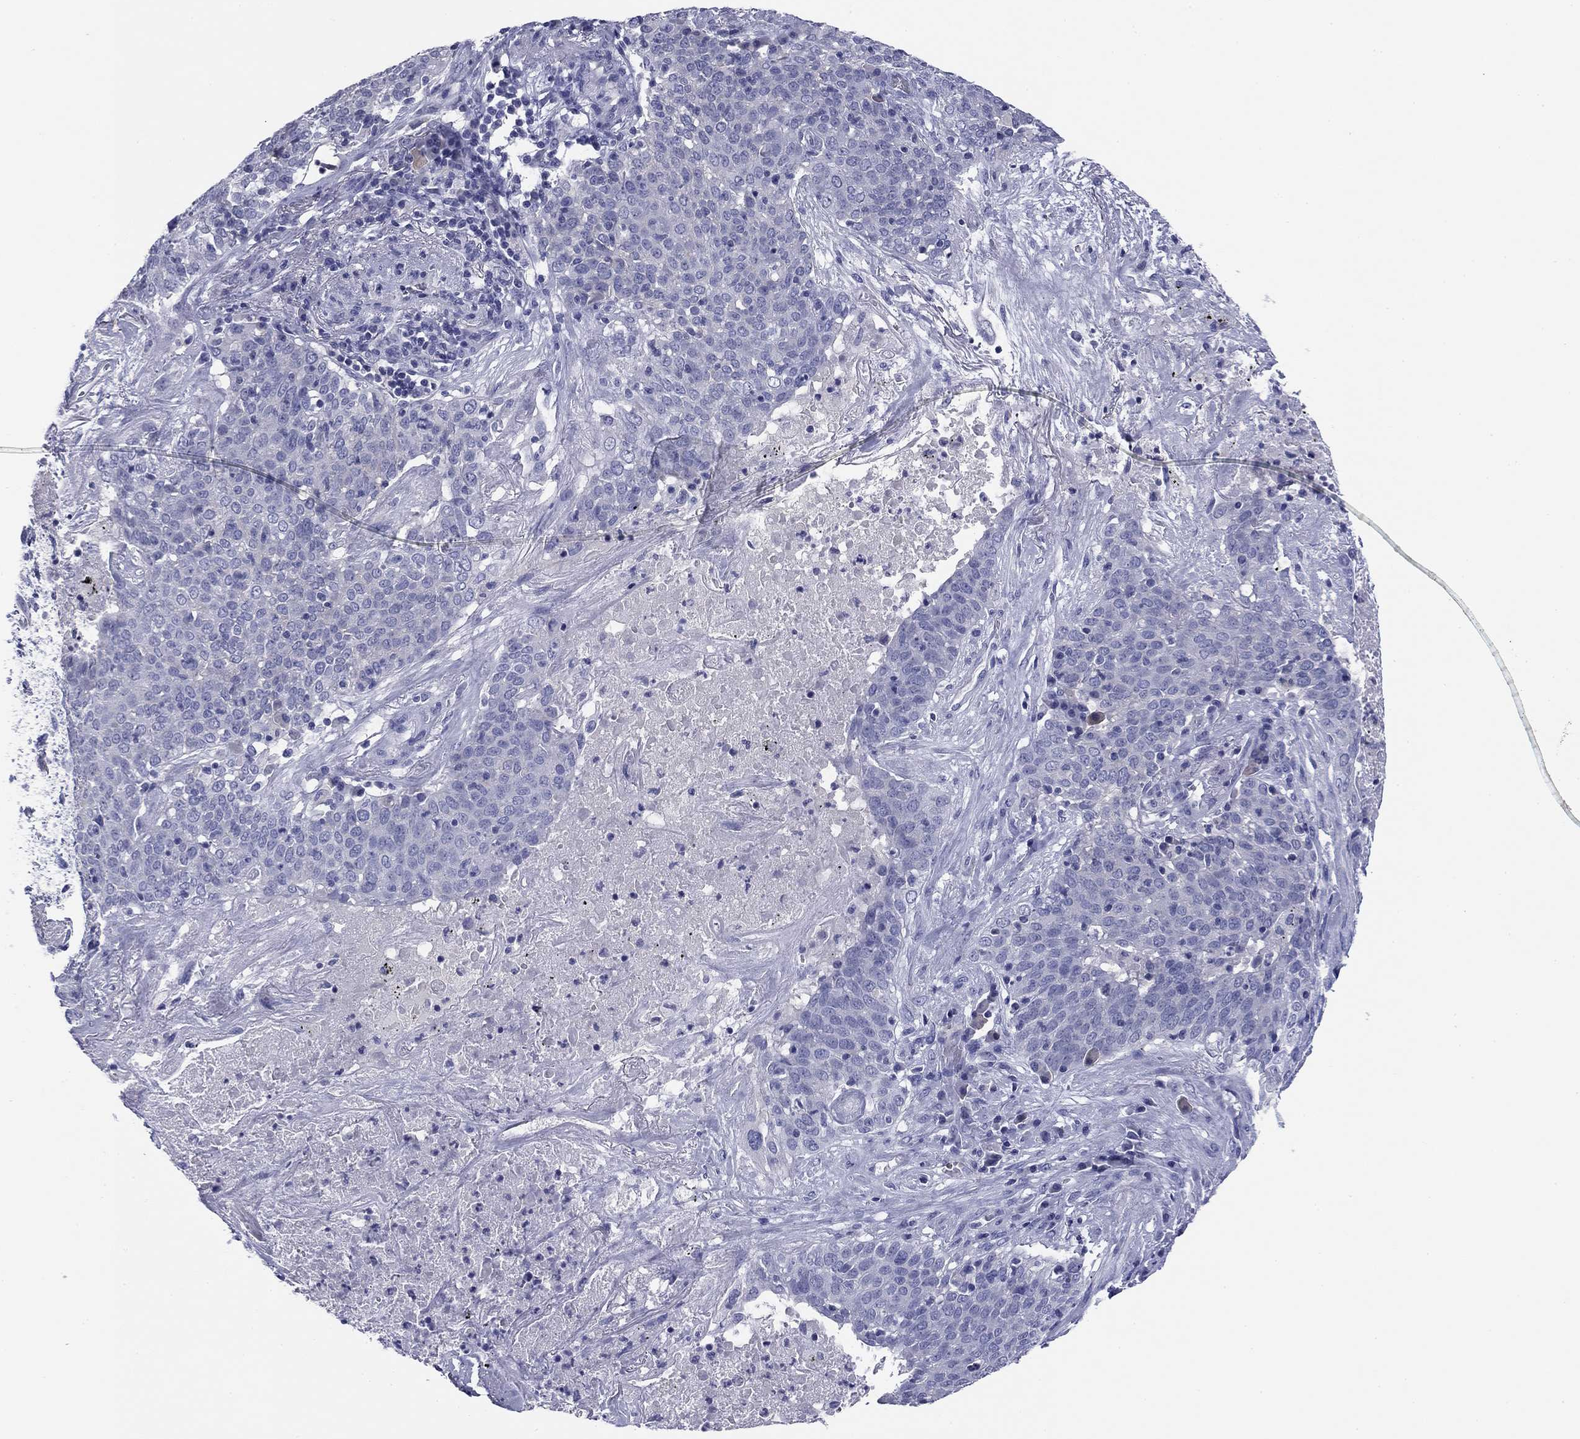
{"staining": {"intensity": "negative", "quantity": "none", "location": "none"}, "tissue": "lung cancer", "cell_type": "Tumor cells", "image_type": "cancer", "snomed": [{"axis": "morphology", "description": "Squamous cell carcinoma, NOS"}, {"axis": "topography", "description": "Lung"}], "caption": "Immunohistochemical staining of lung cancer (squamous cell carcinoma) demonstrates no significant expression in tumor cells.", "gene": "ABCC2", "patient": {"sex": "male", "age": 82}}